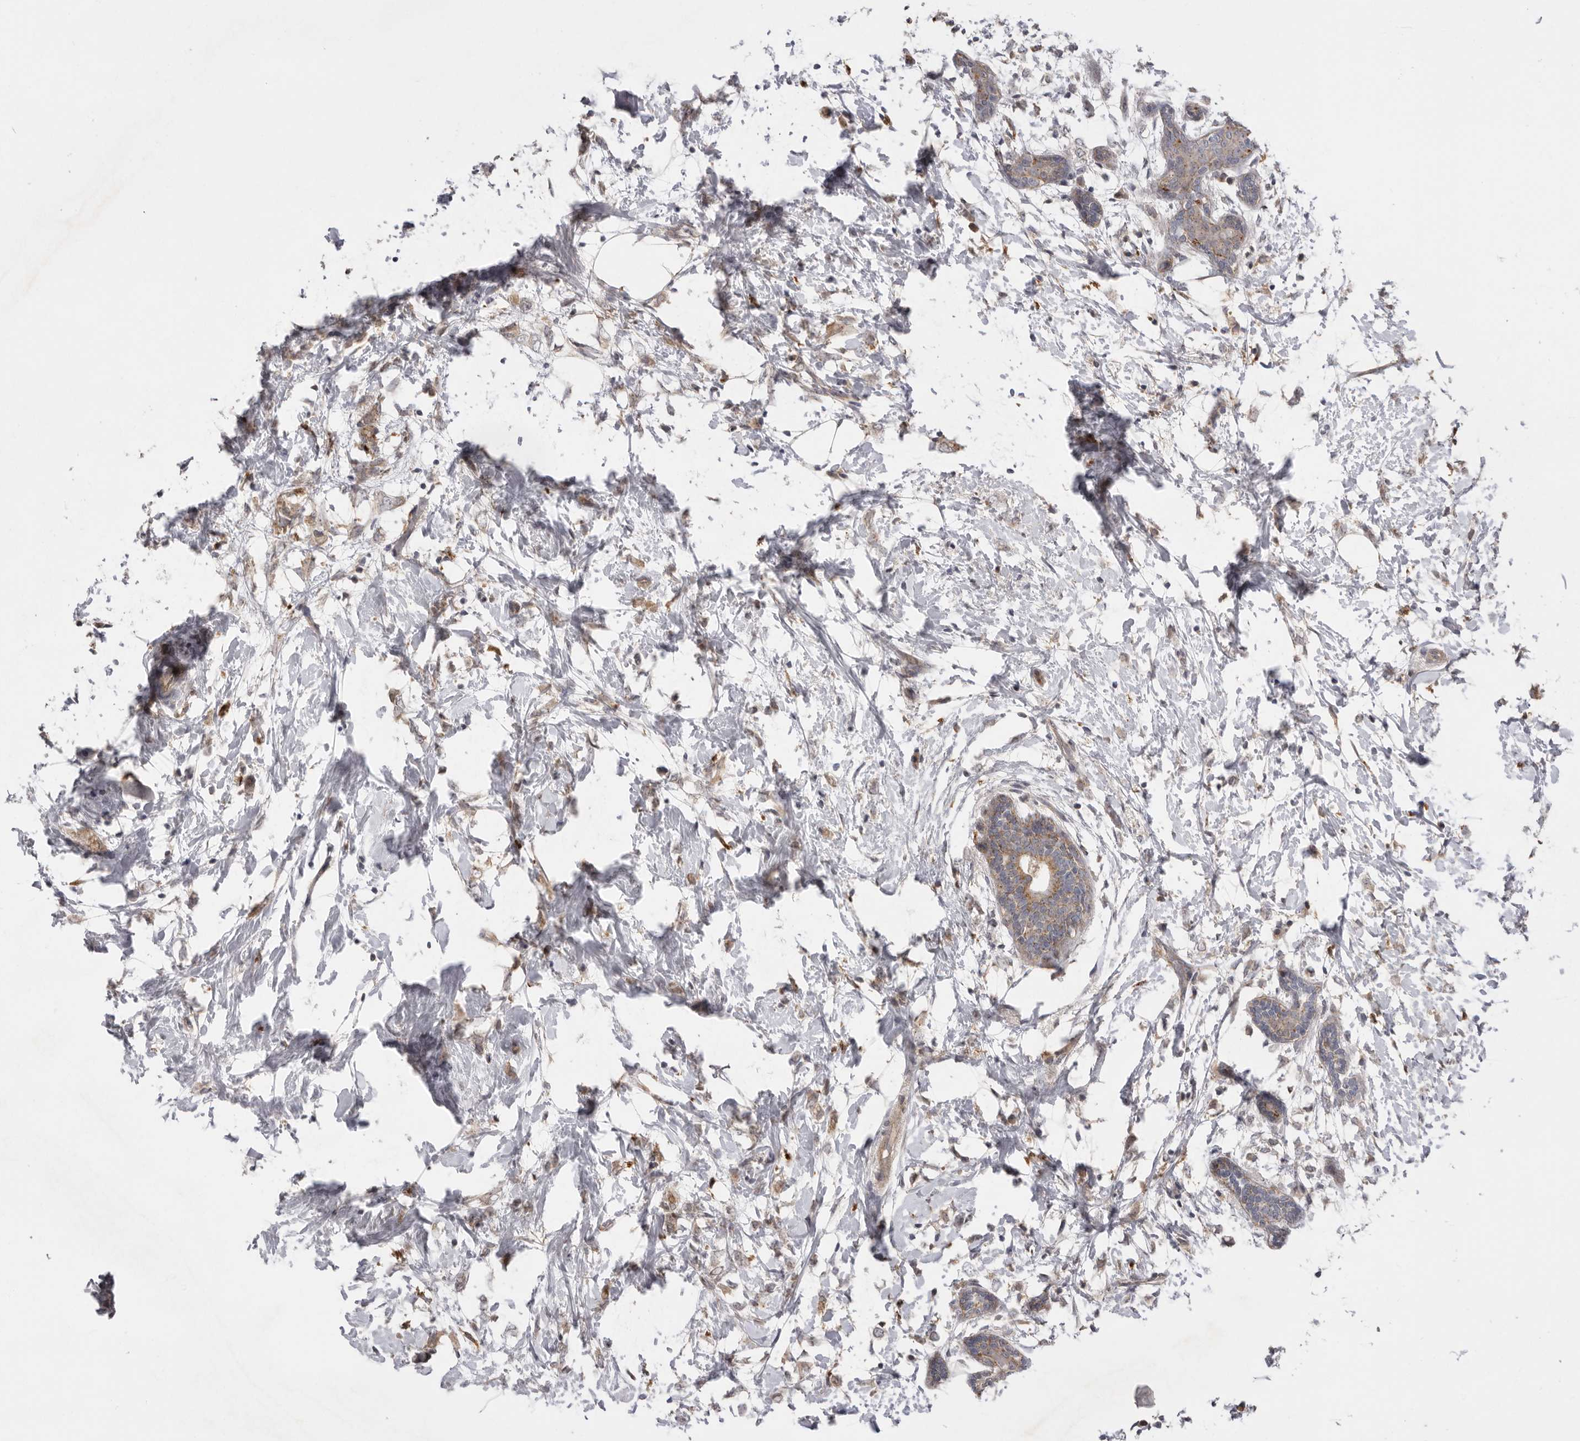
{"staining": {"intensity": "moderate", "quantity": ">75%", "location": "cytoplasmic/membranous"}, "tissue": "breast cancer", "cell_type": "Tumor cells", "image_type": "cancer", "snomed": [{"axis": "morphology", "description": "Normal tissue, NOS"}, {"axis": "morphology", "description": "Lobular carcinoma"}, {"axis": "topography", "description": "Breast"}], "caption": "Protein expression analysis of human breast lobular carcinoma reveals moderate cytoplasmic/membranous expression in approximately >75% of tumor cells.", "gene": "TLR3", "patient": {"sex": "female", "age": 47}}